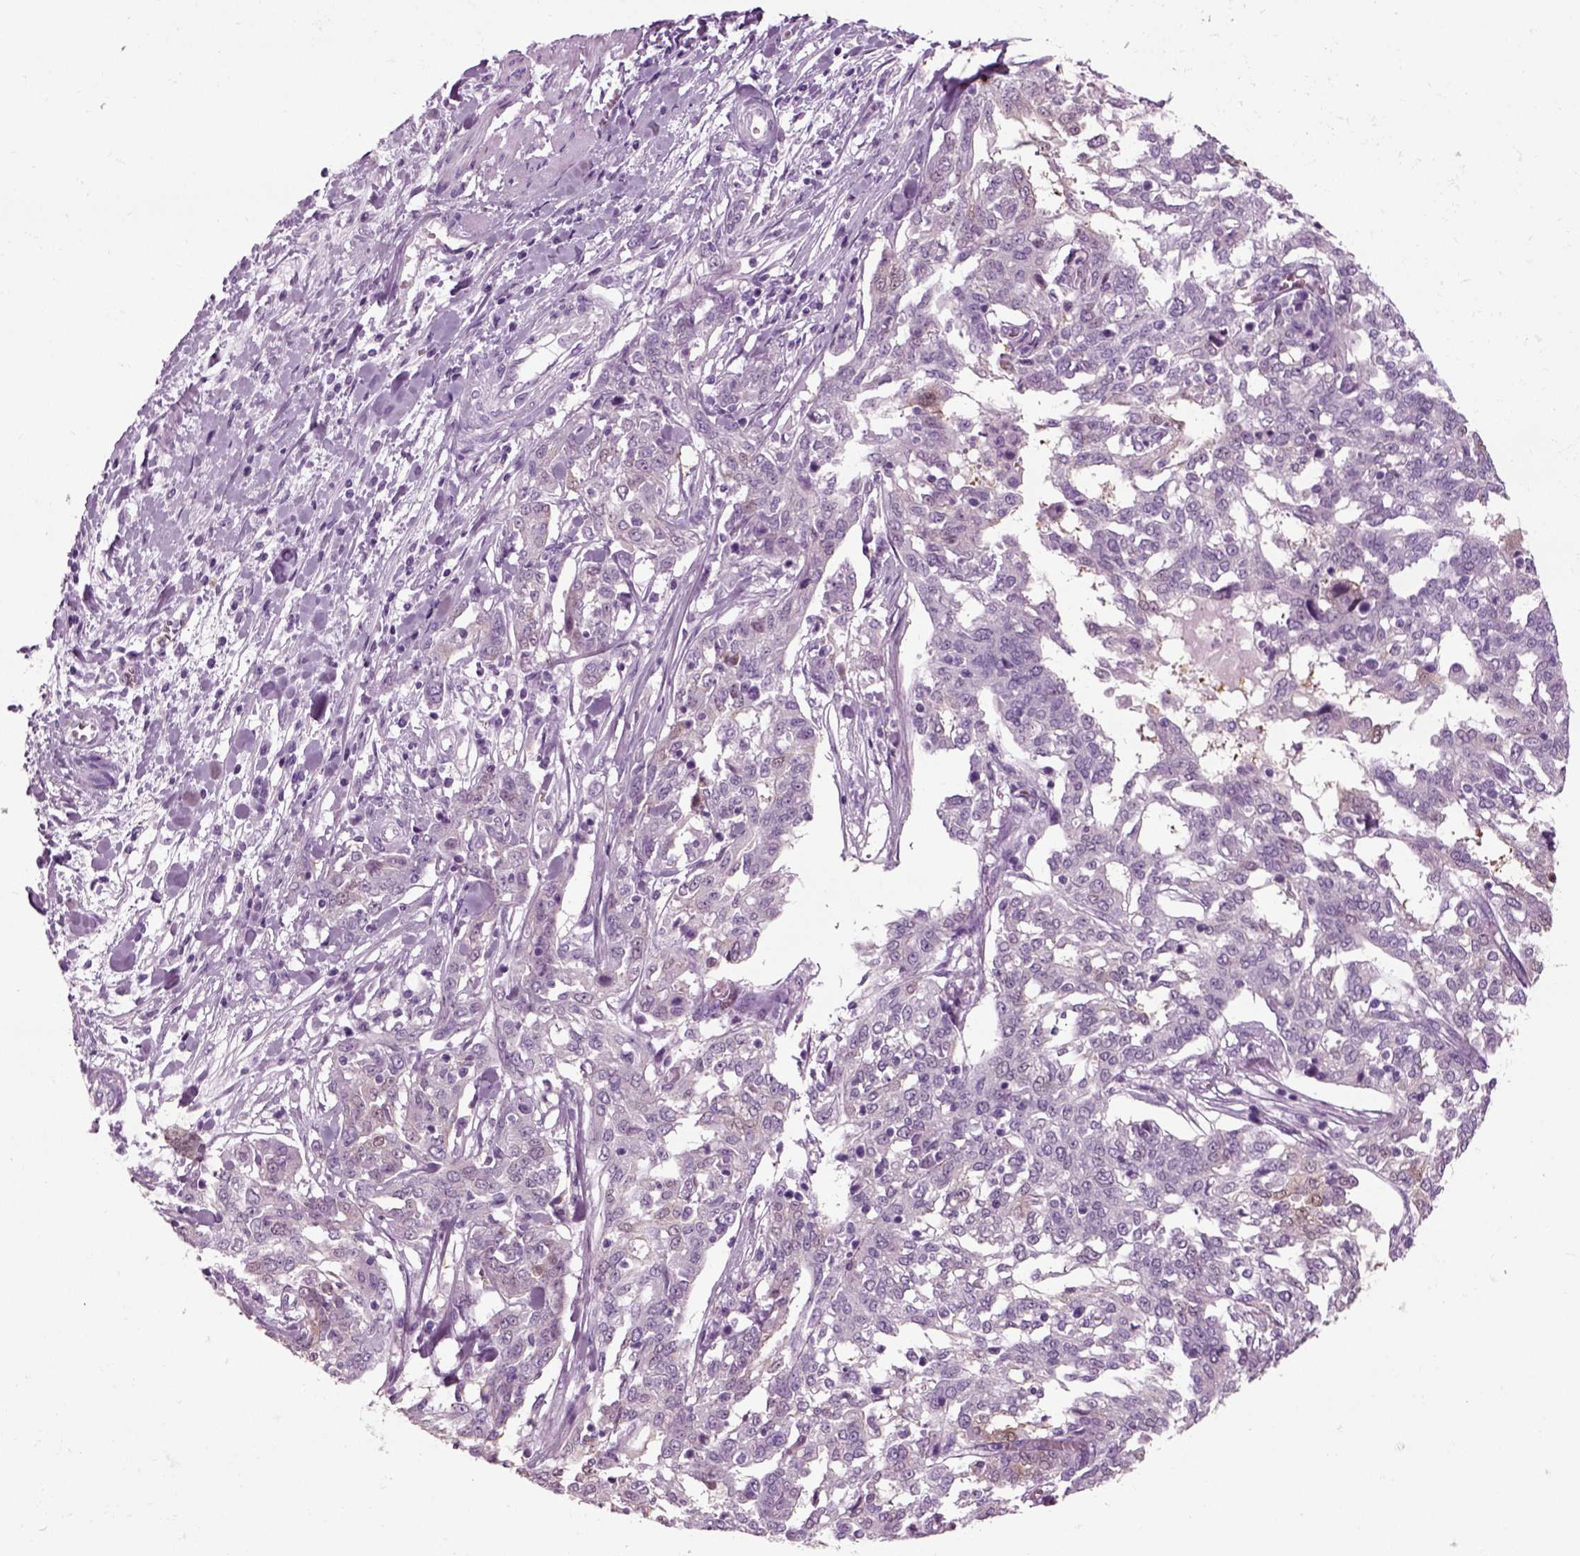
{"staining": {"intensity": "negative", "quantity": "none", "location": "none"}, "tissue": "ovarian cancer", "cell_type": "Tumor cells", "image_type": "cancer", "snomed": [{"axis": "morphology", "description": "Cystadenocarcinoma, serous, NOS"}, {"axis": "topography", "description": "Ovary"}], "caption": "This is an IHC histopathology image of human ovarian serous cystadenocarcinoma. There is no expression in tumor cells.", "gene": "CRABP1", "patient": {"sex": "female", "age": 67}}